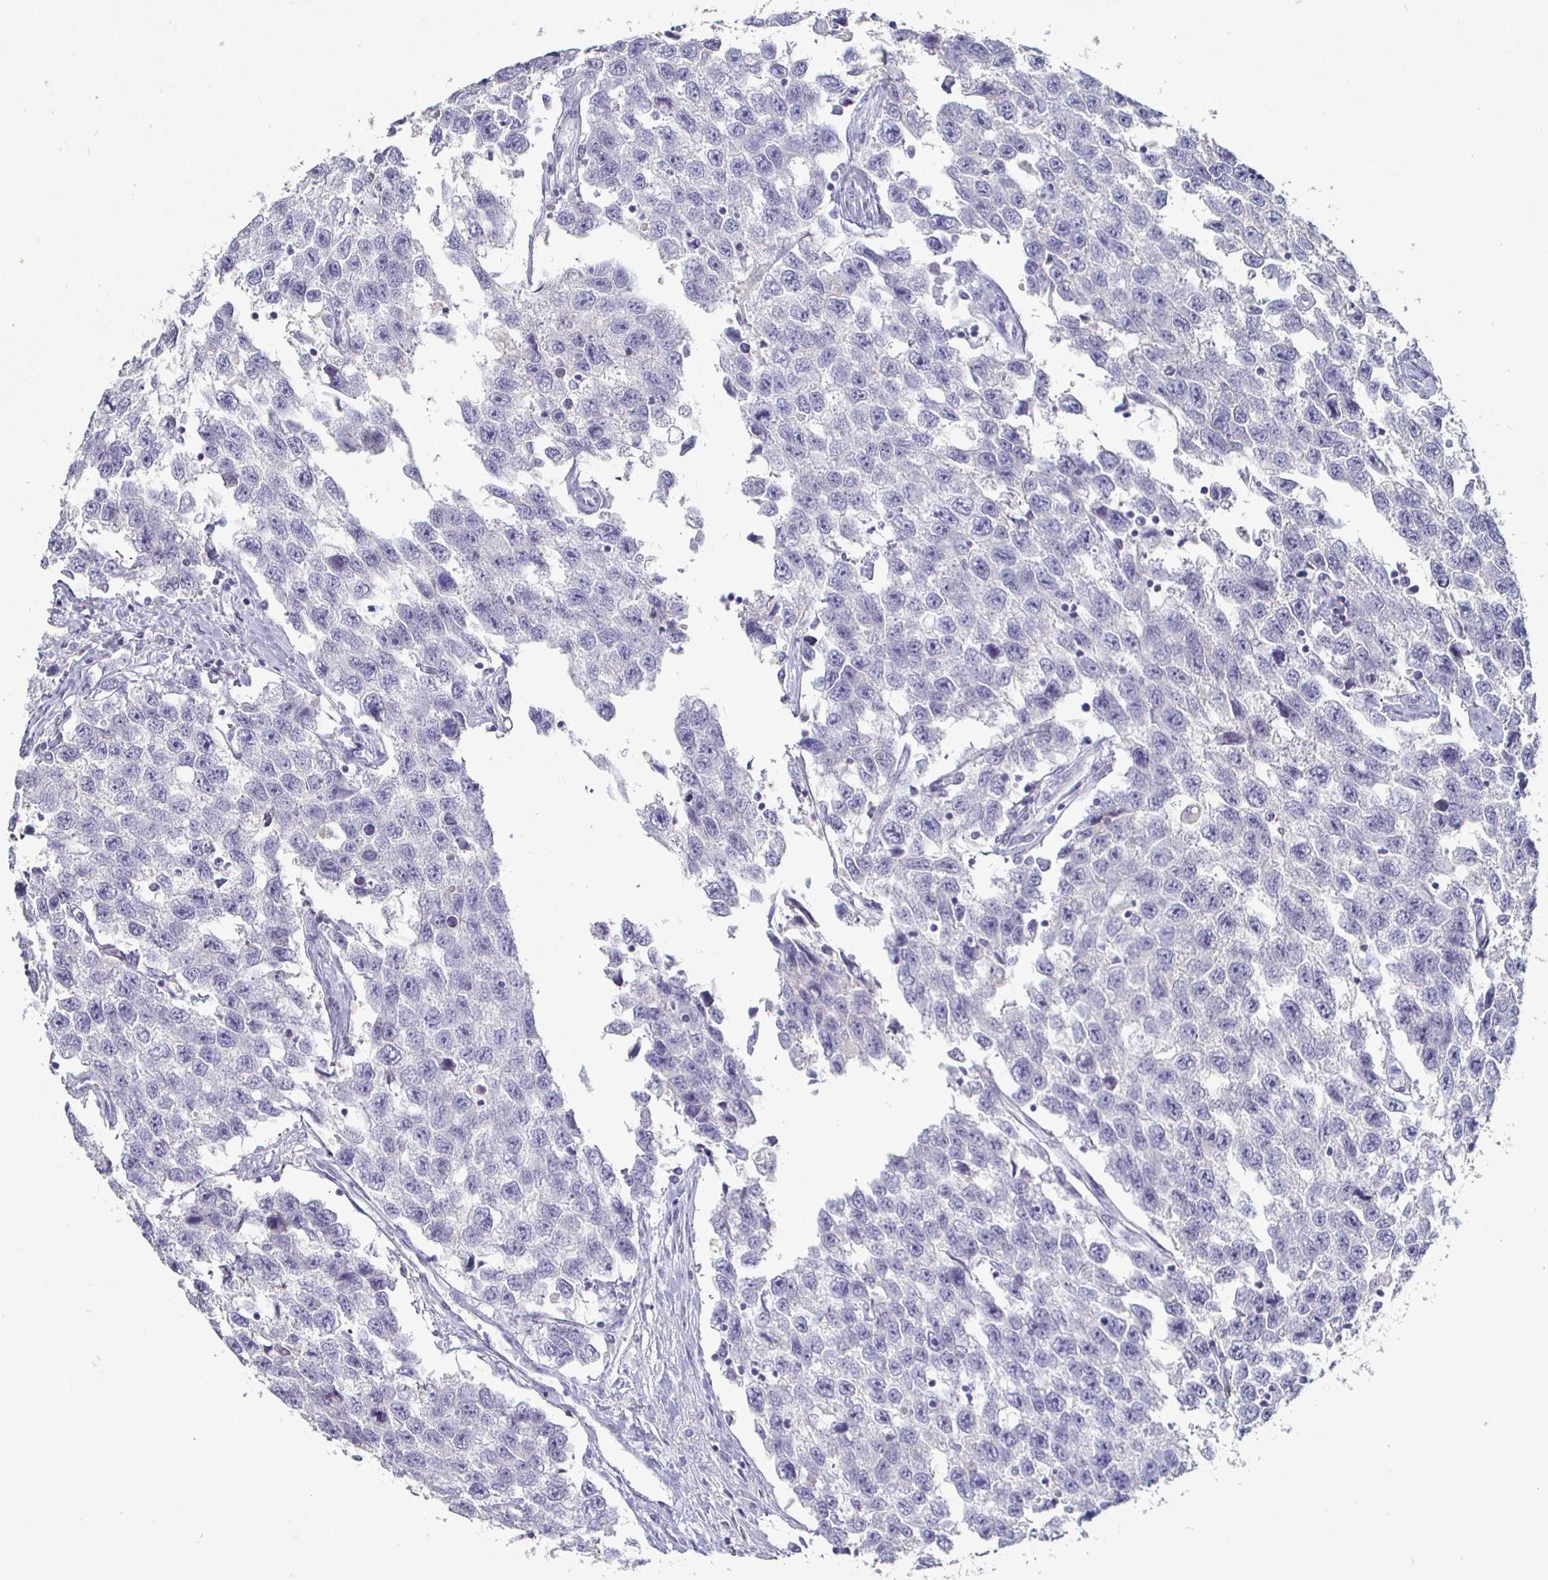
{"staining": {"intensity": "negative", "quantity": "none", "location": "none"}, "tissue": "testis cancer", "cell_type": "Tumor cells", "image_type": "cancer", "snomed": [{"axis": "morphology", "description": "Seminoma, NOS"}, {"axis": "topography", "description": "Testis"}], "caption": "Immunohistochemical staining of testis seminoma shows no significant staining in tumor cells. (Stains: DAB (3,3'-diaminobenzidine) IHC with hematoxylin counter stain, Microscopy: brightfield microscopy at high magnification).", "gene": "ENPP1", "patient": {"sex": "male", "age": 33}}